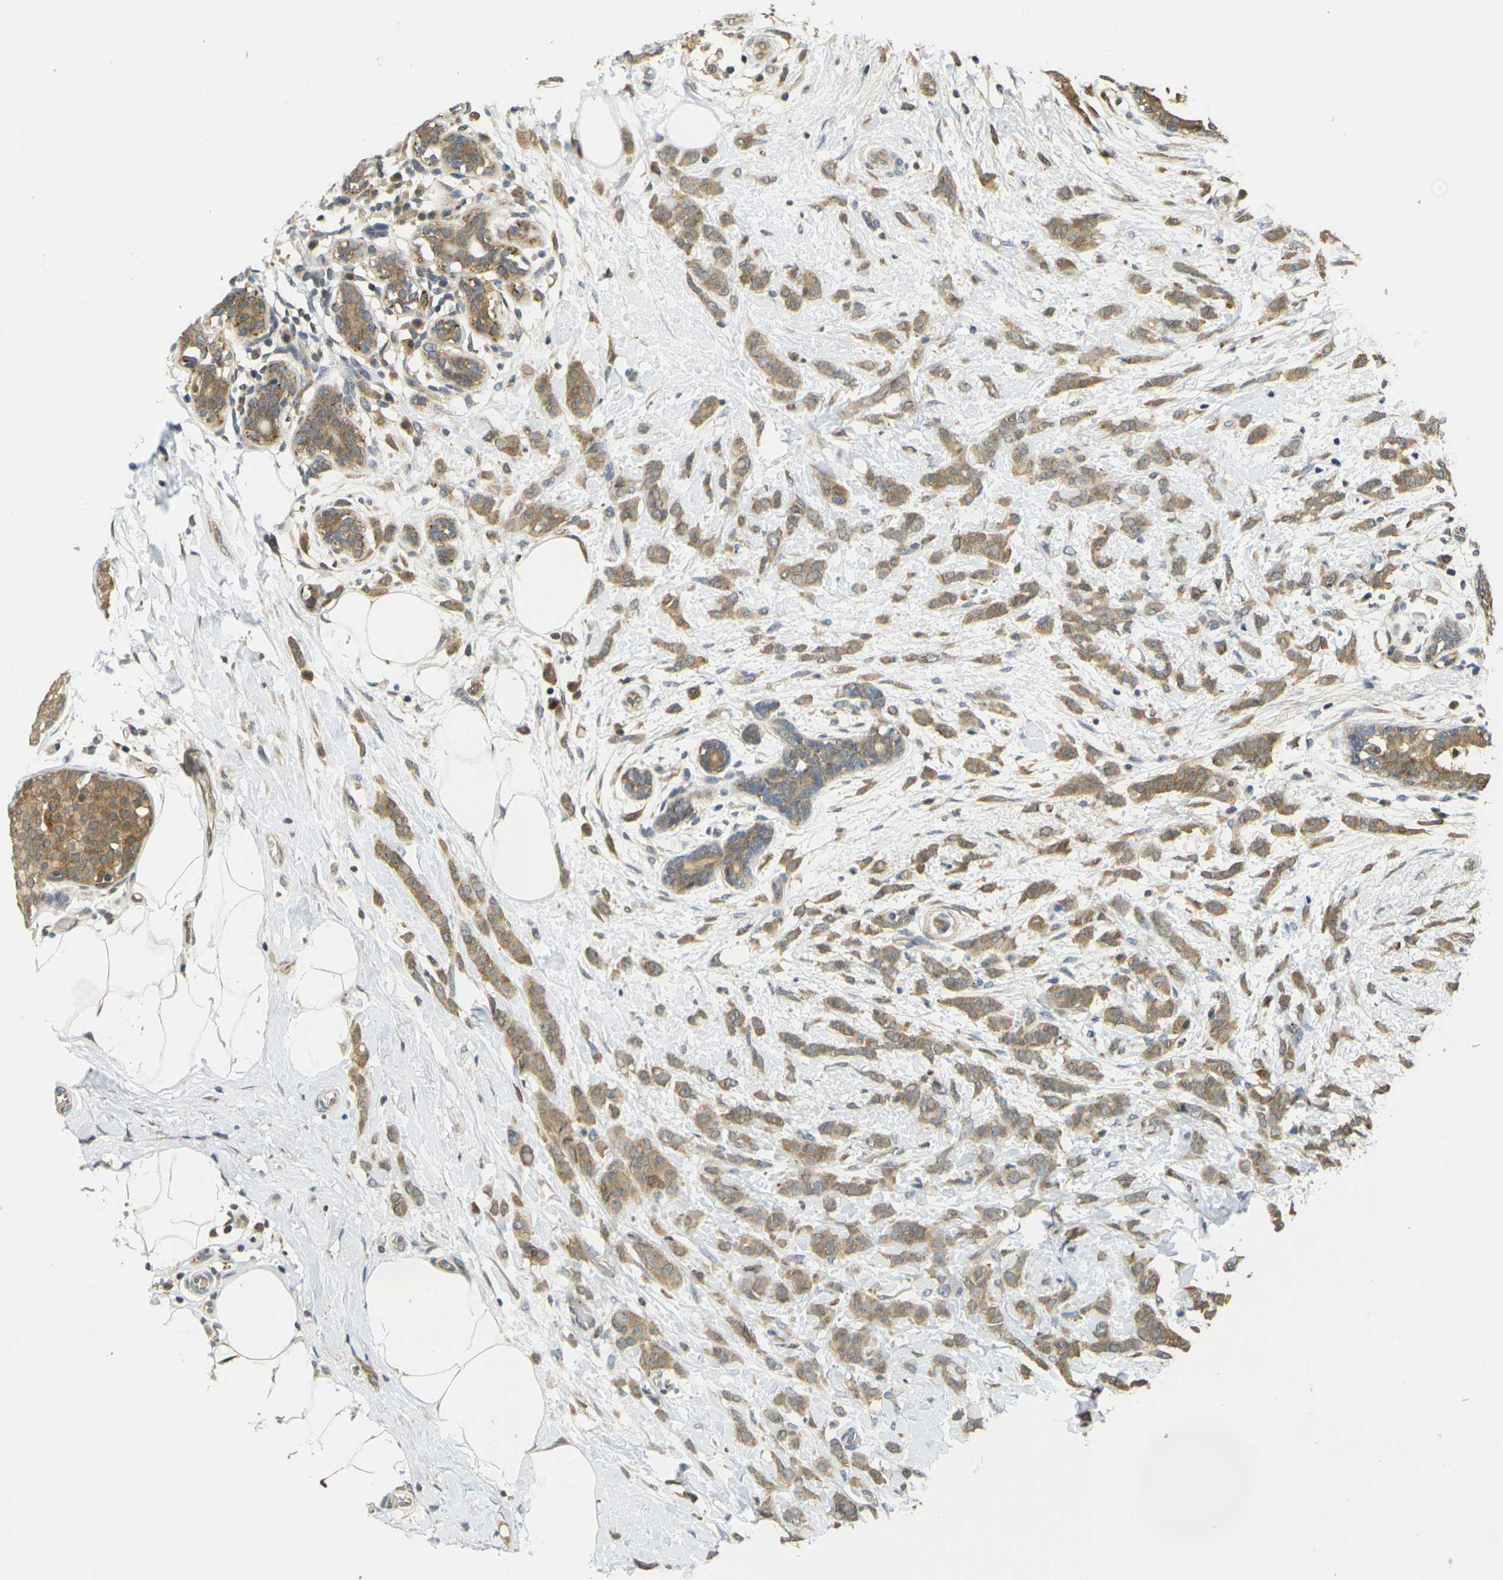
{"staining": {"intensity": "moderate", "quantity": ">75%", "location": "cytoplasmic/membranous"}, "tissue": "breast cancer", "cell_type": "Tumor cells", "image_type": "cancer", "snomed": [{"axis": "morphology", "description": "Lobular carcinoma, in situ"}, {"axis": "morphology", "description": "Lobular carcinoma"}, {"axis": "topography", "description": "Breast"}], "caption": "A histopathology image of human breast cancer (lobular carcinoma in situ) stained for a protein reveals moderate cytoplasmic/membranous brown staining in tumor cells.", "gene": "KLHL8", "patient": {"sex": "female", "age": 41}}